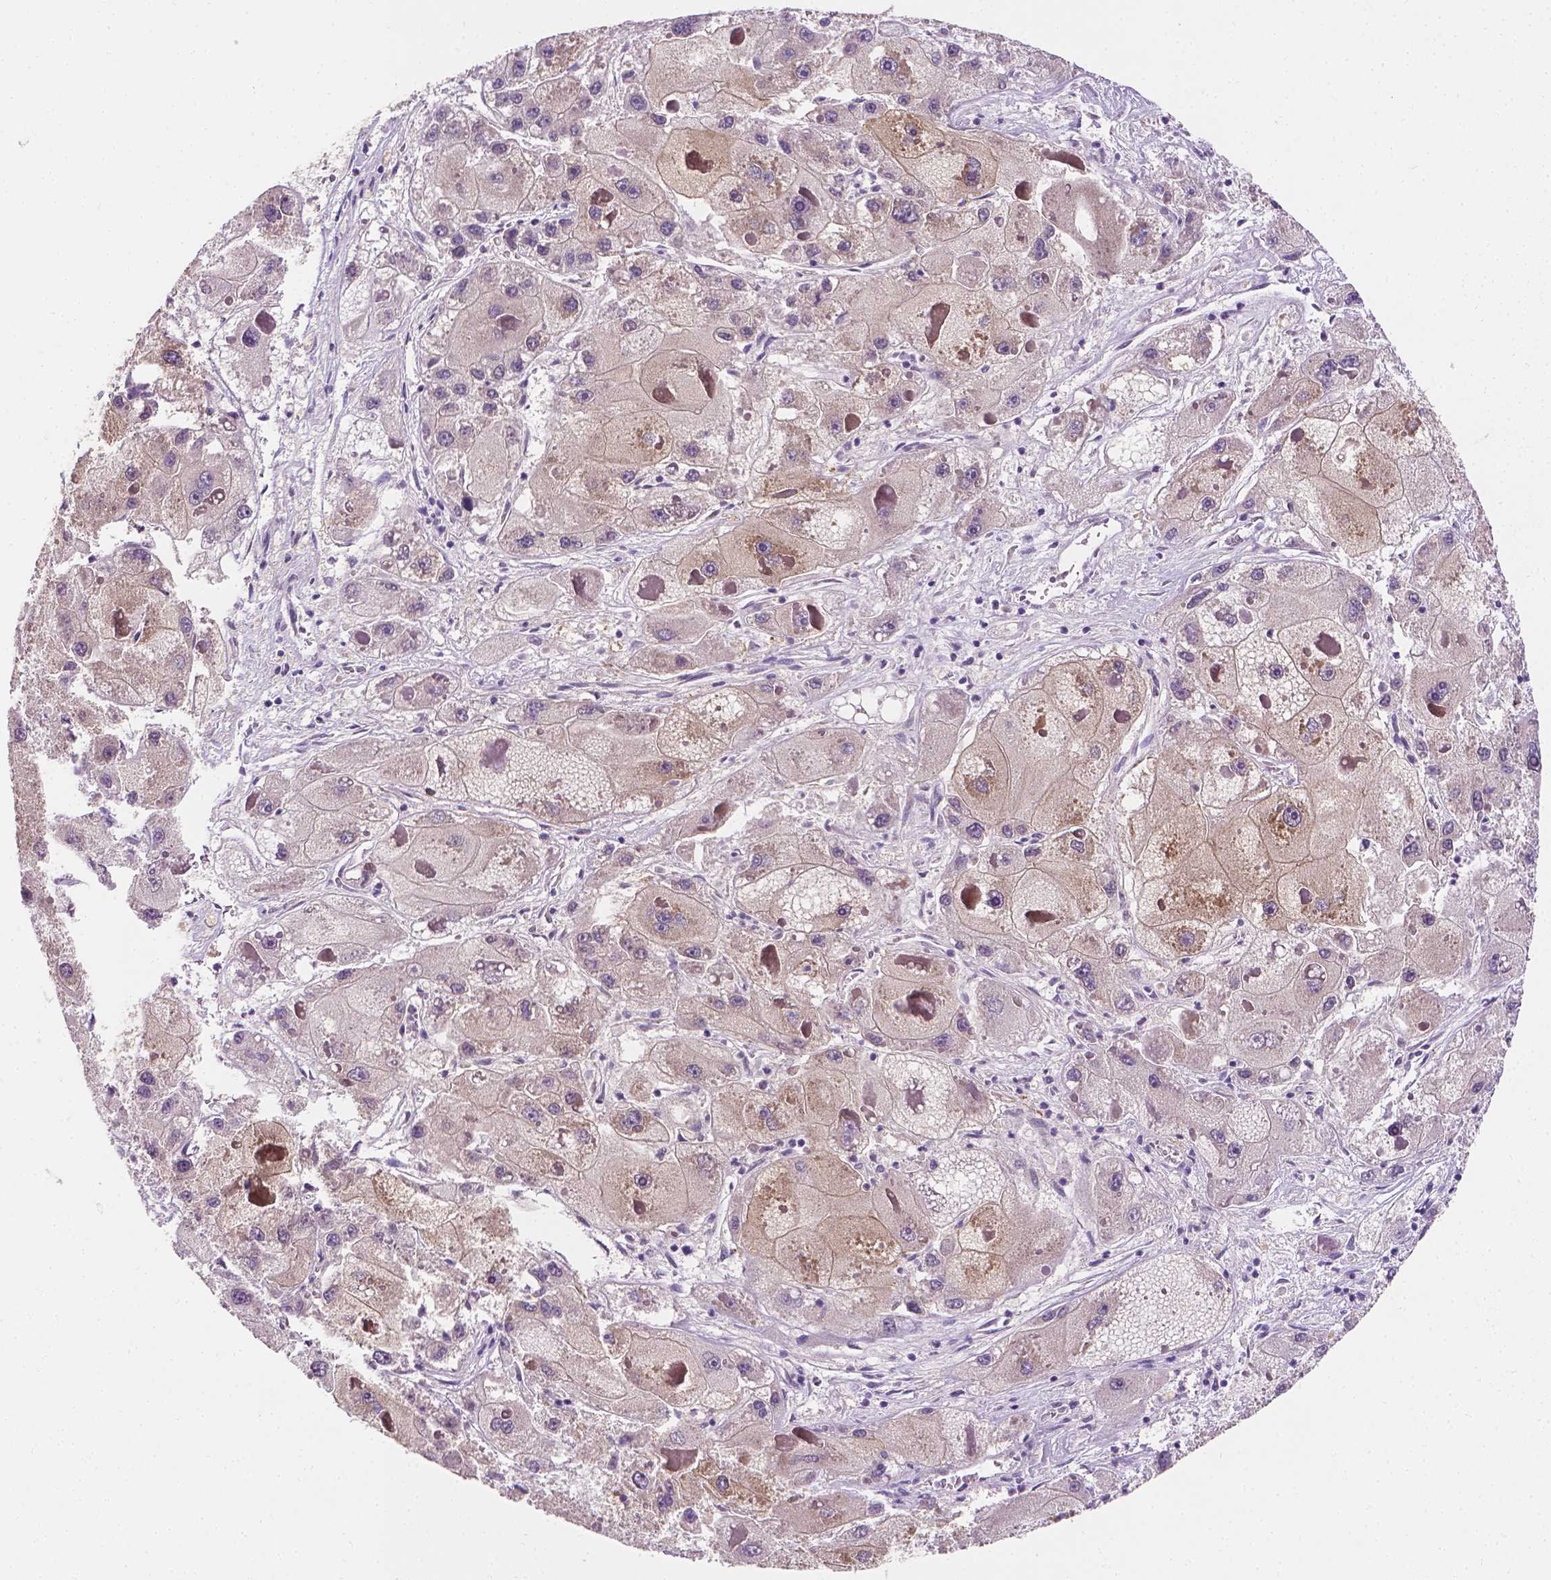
{"staining": {"intensity": "negative", "quantity": "none", "location": "none"}, "tissue": "liver cancer", "cell_type": "Tumor cells", "image_type": "cancer", "snomed": [{"axis": "morphology", "description": "Carcinoma, Hepatocellular, NOS"}, {"axis": "topography", "description": "Liver"}], "caption": "Liver cancer (hepatocellular carcinoma) stained for a protein using immunohistochemistry (IHC) reveals no expression tumor cells.", "gene": "FASN", "patient": {"sex": "female", "age": 73}}